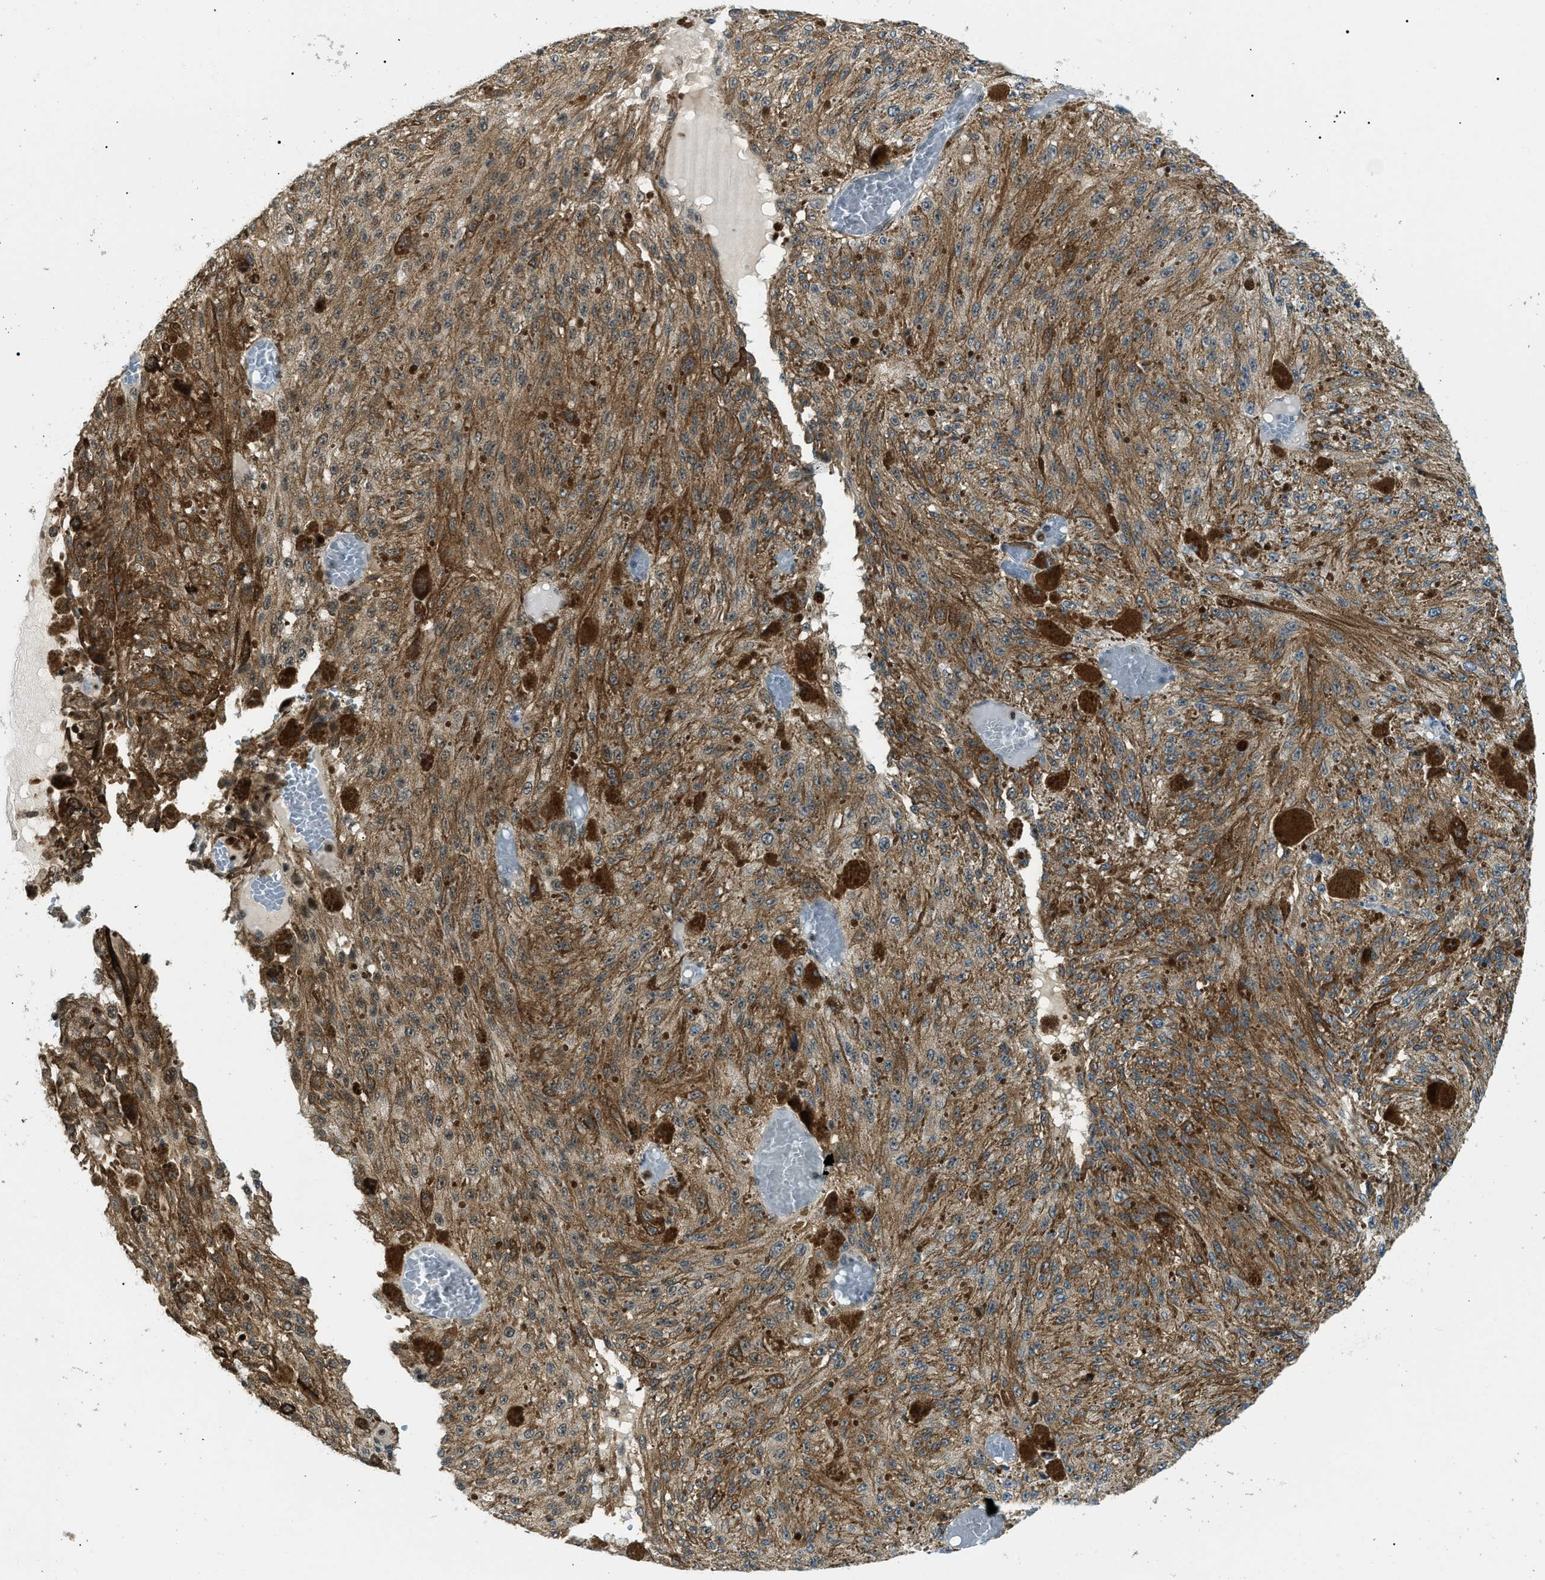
{"staining": {"intensity": "moderate", "quantity": ">75%", "location": "cytoplasmic/membranous"}, "tissue": "melanoma", "cell_type": "Tumor cells", "image_type": "cancer", "snomed": [{"axis": "morphology", "description": "Malignant melanoma, NOS"}, {"axis": "topography", "description": "Other"}], "caption": "Immunohistochemical staining of malignant melanoma exhibits moderate cytoplasmic/membranous protein staining in about >75% of tumor cells. Nuclei are stained in blue.", "gene": "RBM15", "patient": {"sex": "male", "age": 79}}